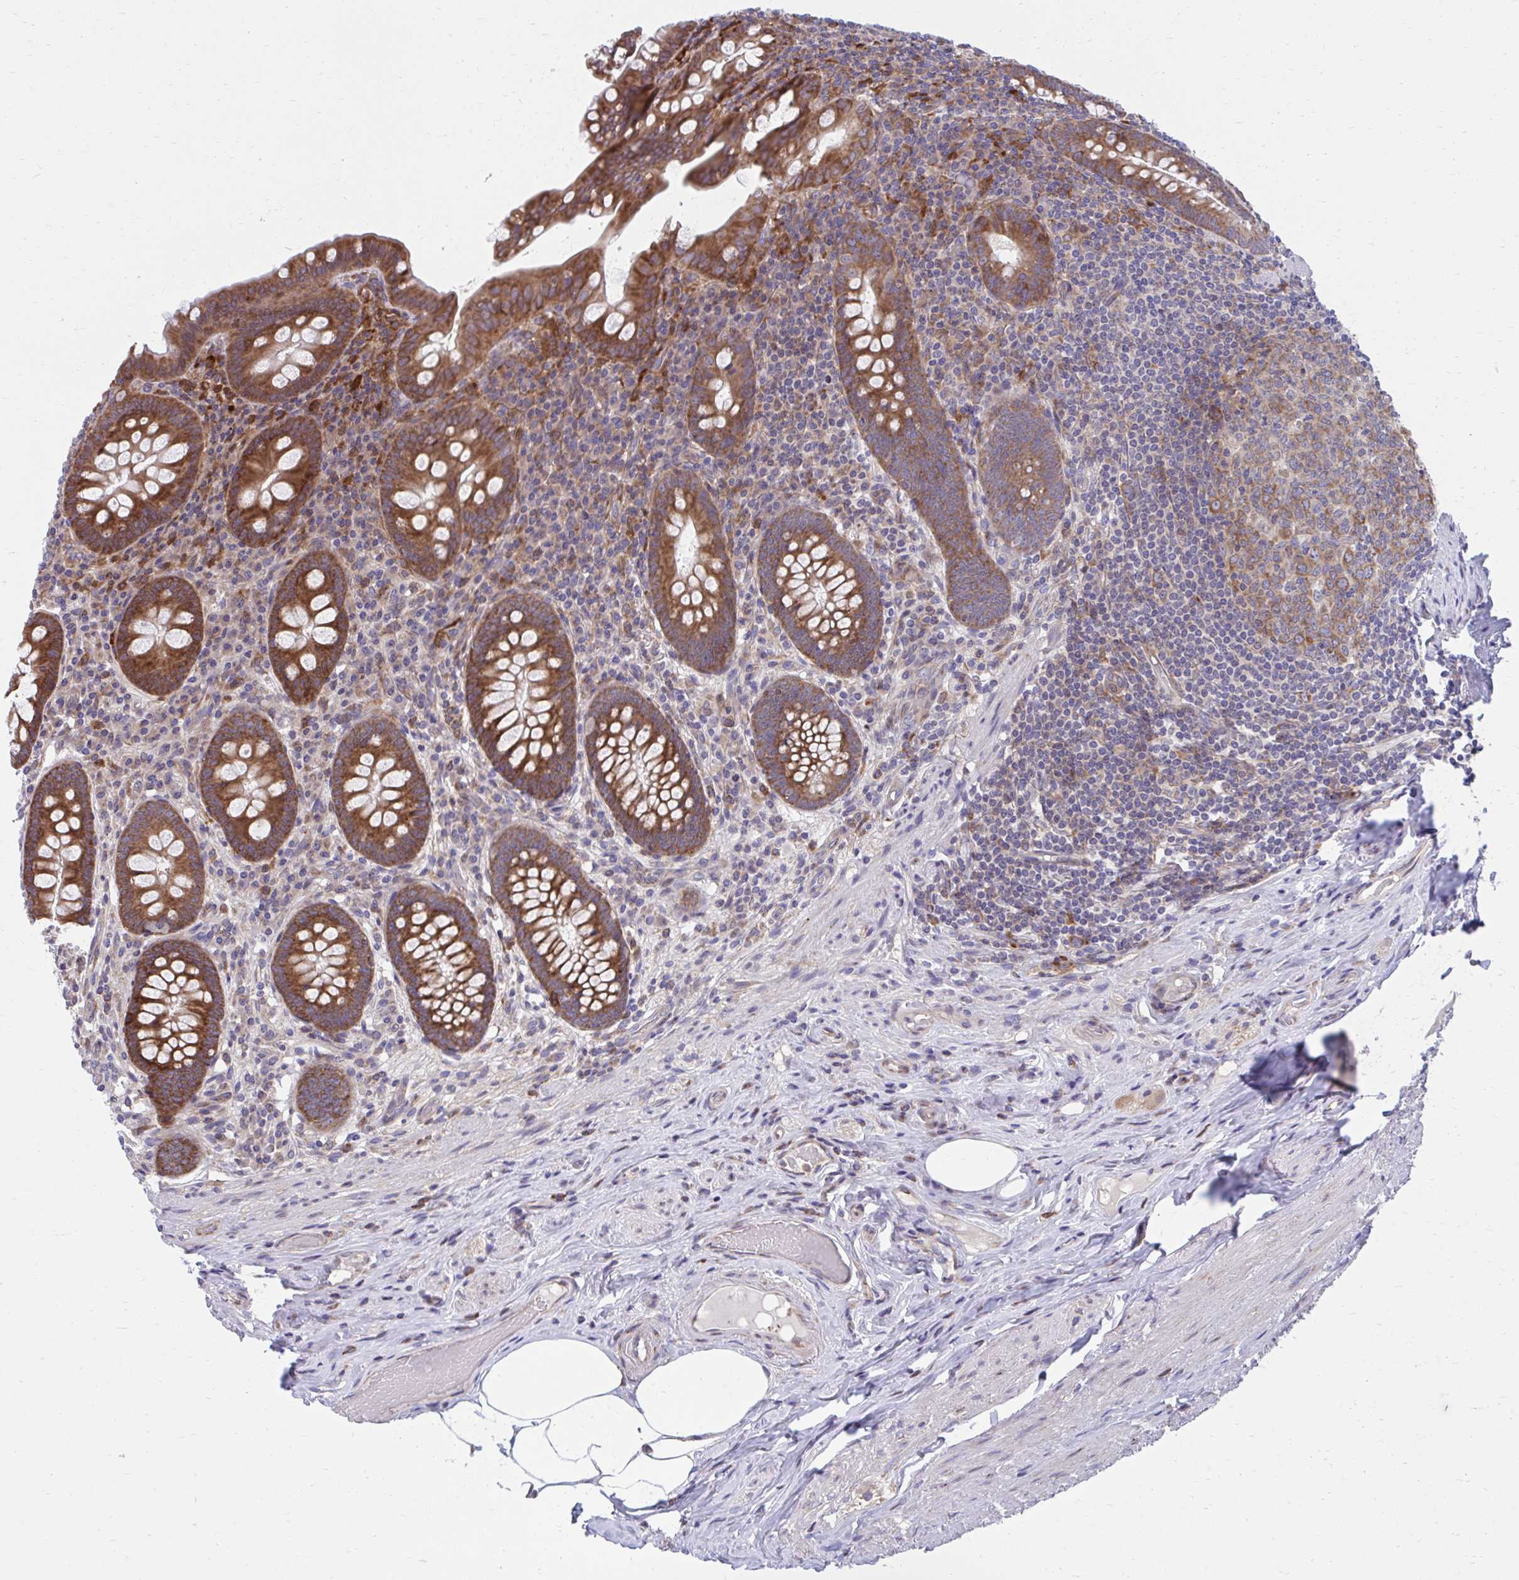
{"staining": {"intensity": "strong", "quantity": ">75%", "location": "cytoplasmic/membranous"}, "tissue": "appendix", "cell_type": "Glandular cells", "image_type": "normal", "snomed": [{"axis": "morphology", "description": "Normal tissue, NOS"}, {"axis": "topography", "description": "Appendix"}], "caption": "Immunohistochemical staining of unremarkable human appendix shows strong cytoplasmic/membranous protein expression in about >75% of glandular cells. Using DAB (3,3'-diaminobenzidine) (brown) and hematoxylin (blue) stains, captured at high magnification using brightfield microscopy.", "gene": "ZNF778", "patient": {"sex": "male", "age": 71}}